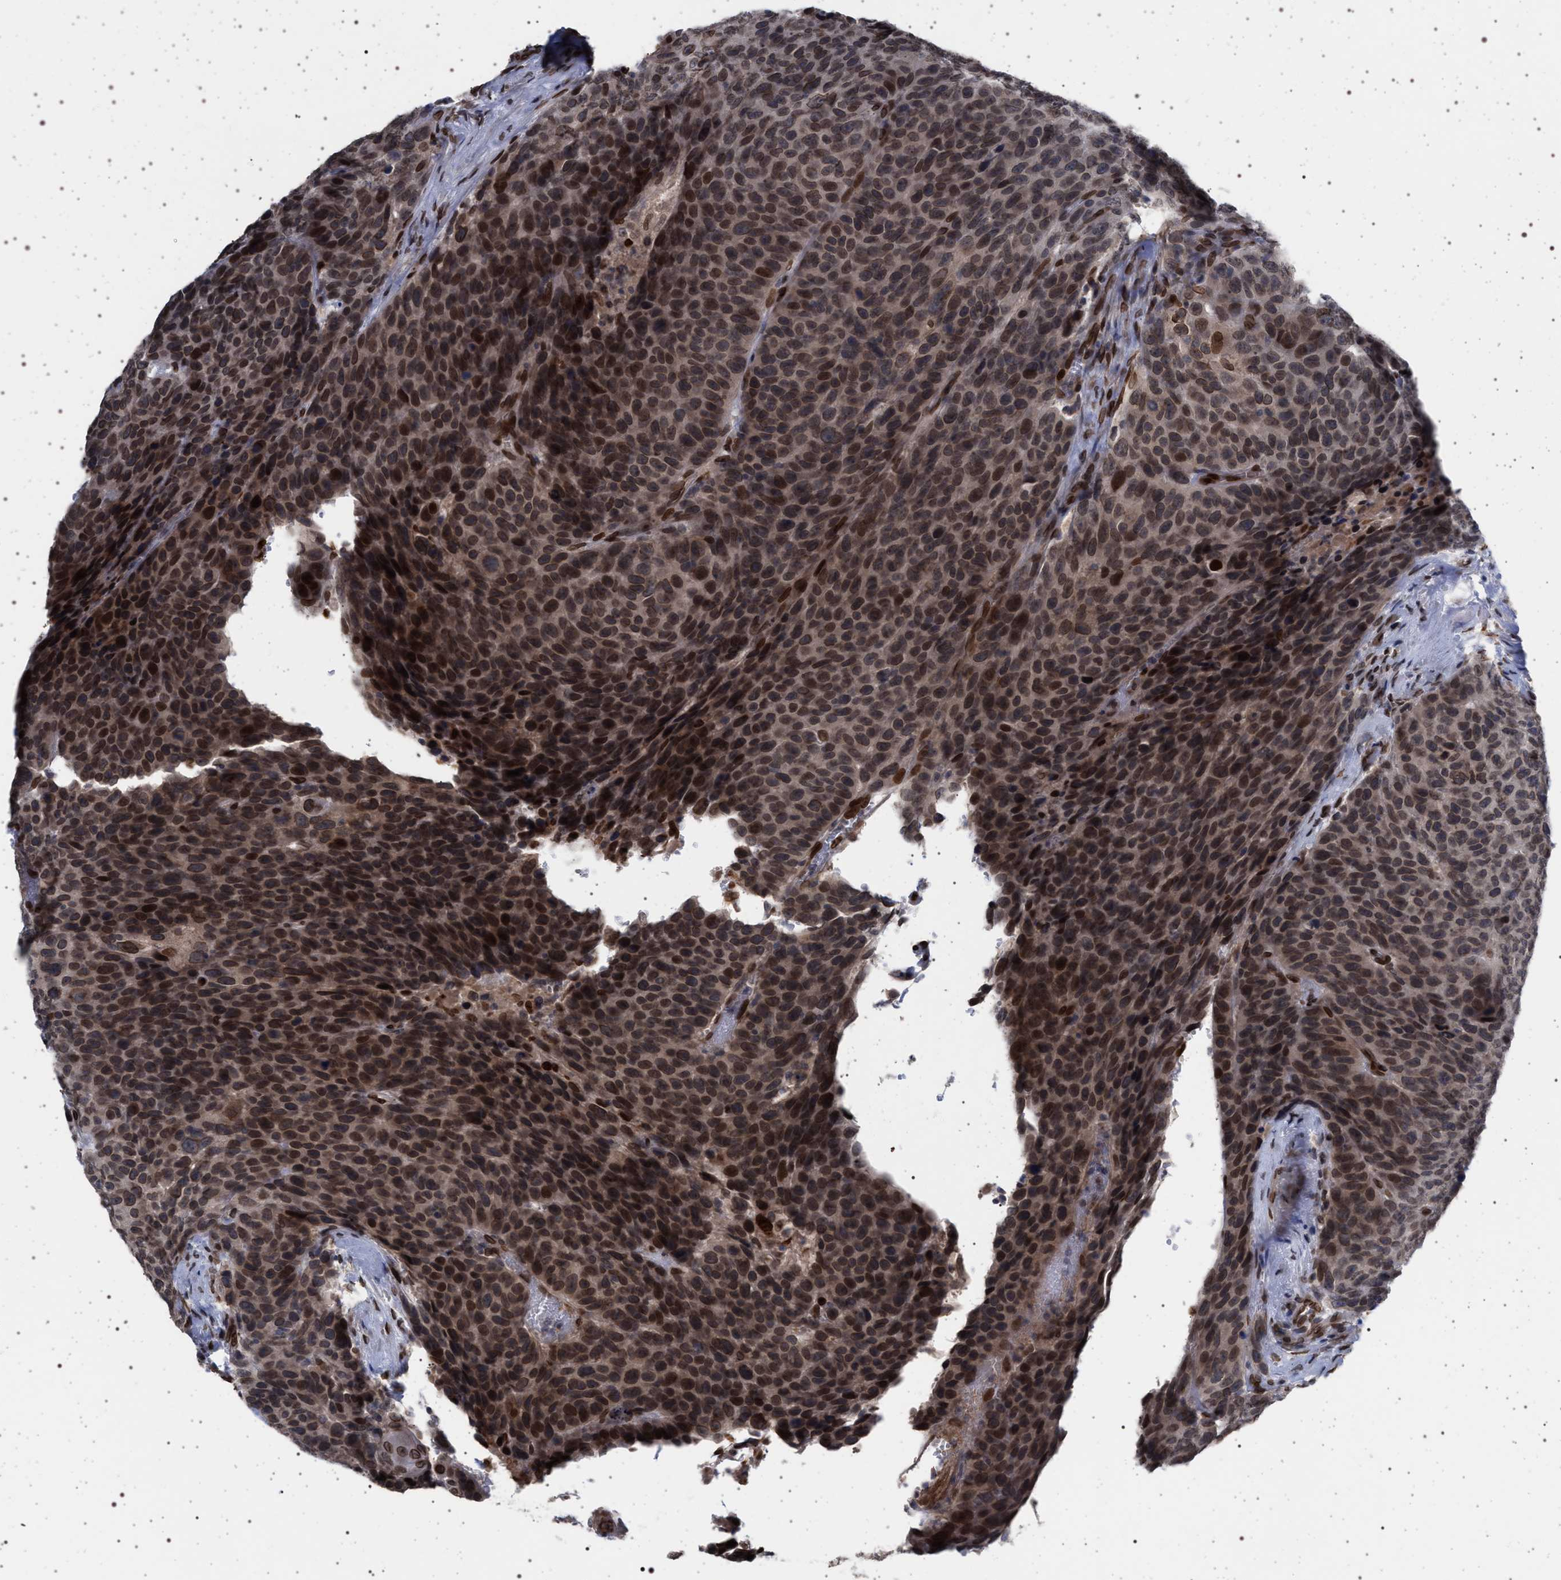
{"staining": {"intensity": "strong", "quantity": ">75%", "location": "cytoplasmic/membranous,nuclear"}, "tissue": "head and neck cancer", "cell_type": "Tumor cells", "image_type": "cancer", "snomed": [{"axis": "morphology", "description": "Squamous cell carcinoma, NOS"}, {"axis": "topography", "description": "Head-Neck"}], "caption": "Brown immunohistochemical staining in human squamous cell carcinoma (head and neck) displays strong cytoplasmic/membranous and nuclear expression in approximately >75% of tumor cells.", "gene": "ING2", "patient": {"sex": "male", "age": 66}}